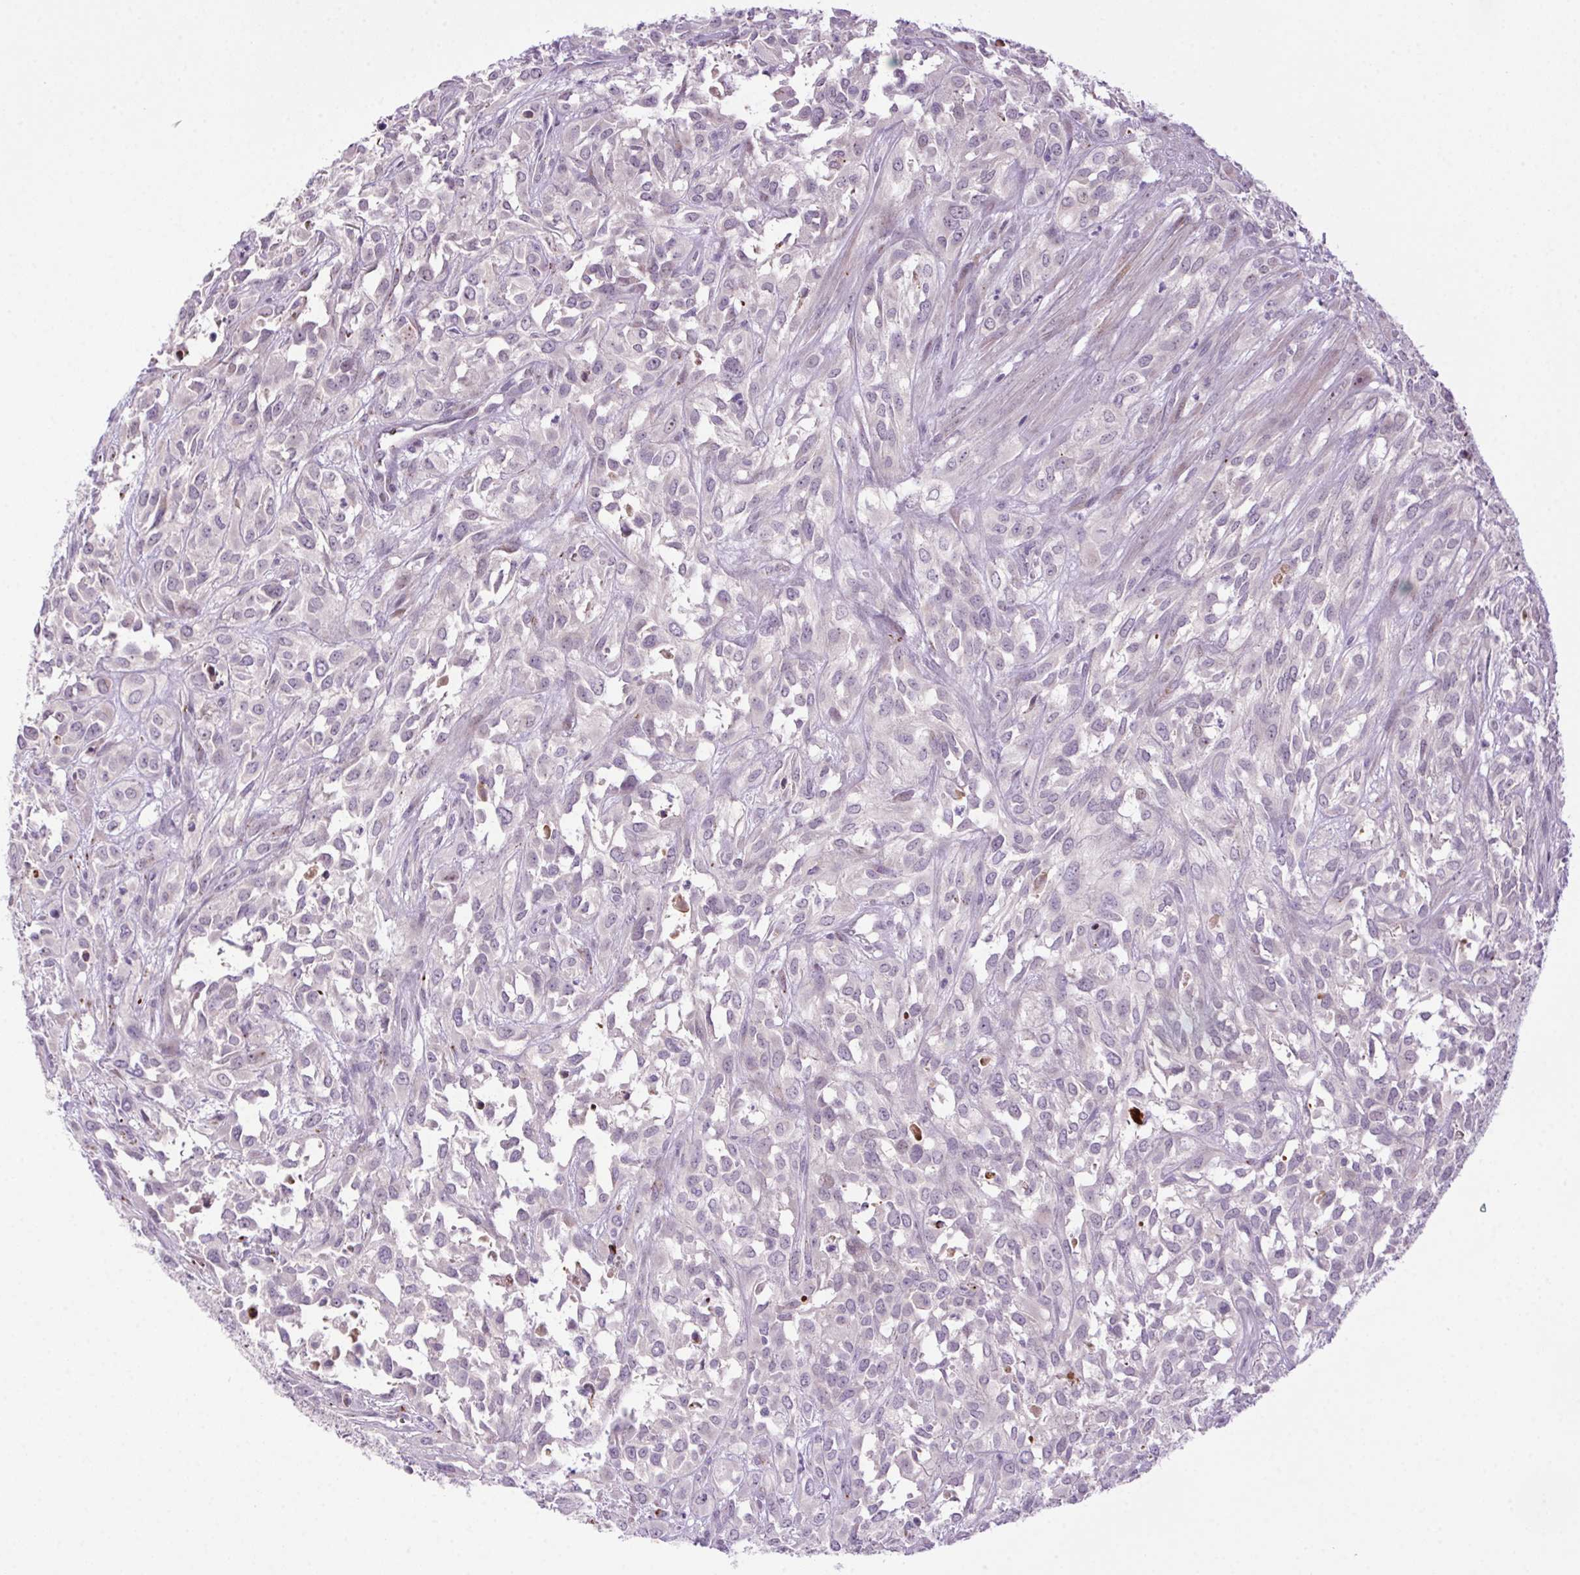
{"staining": {"intensity": "negative", "quantity": "none", "location": "none"}, "tissue": "urothelial cancer", "cell_type": "Tumor cells", "image_type": "cancer", "snomed": [{"axis": "morphology", "description": "Urothelial carcinoma, High grade"}, {"axis": "topography", "description": "Urinary bladder"}], "caption": "High magnification brightfield microscopy of urothelial cancer stained with DAB (3,3'-diaminobenzidine) (brown) and counterstained with hematoxylin (blue): tumor cells show no significant expression.", "gene": "LRRTM1", "patient": {"sex": "male", "age": 67}}